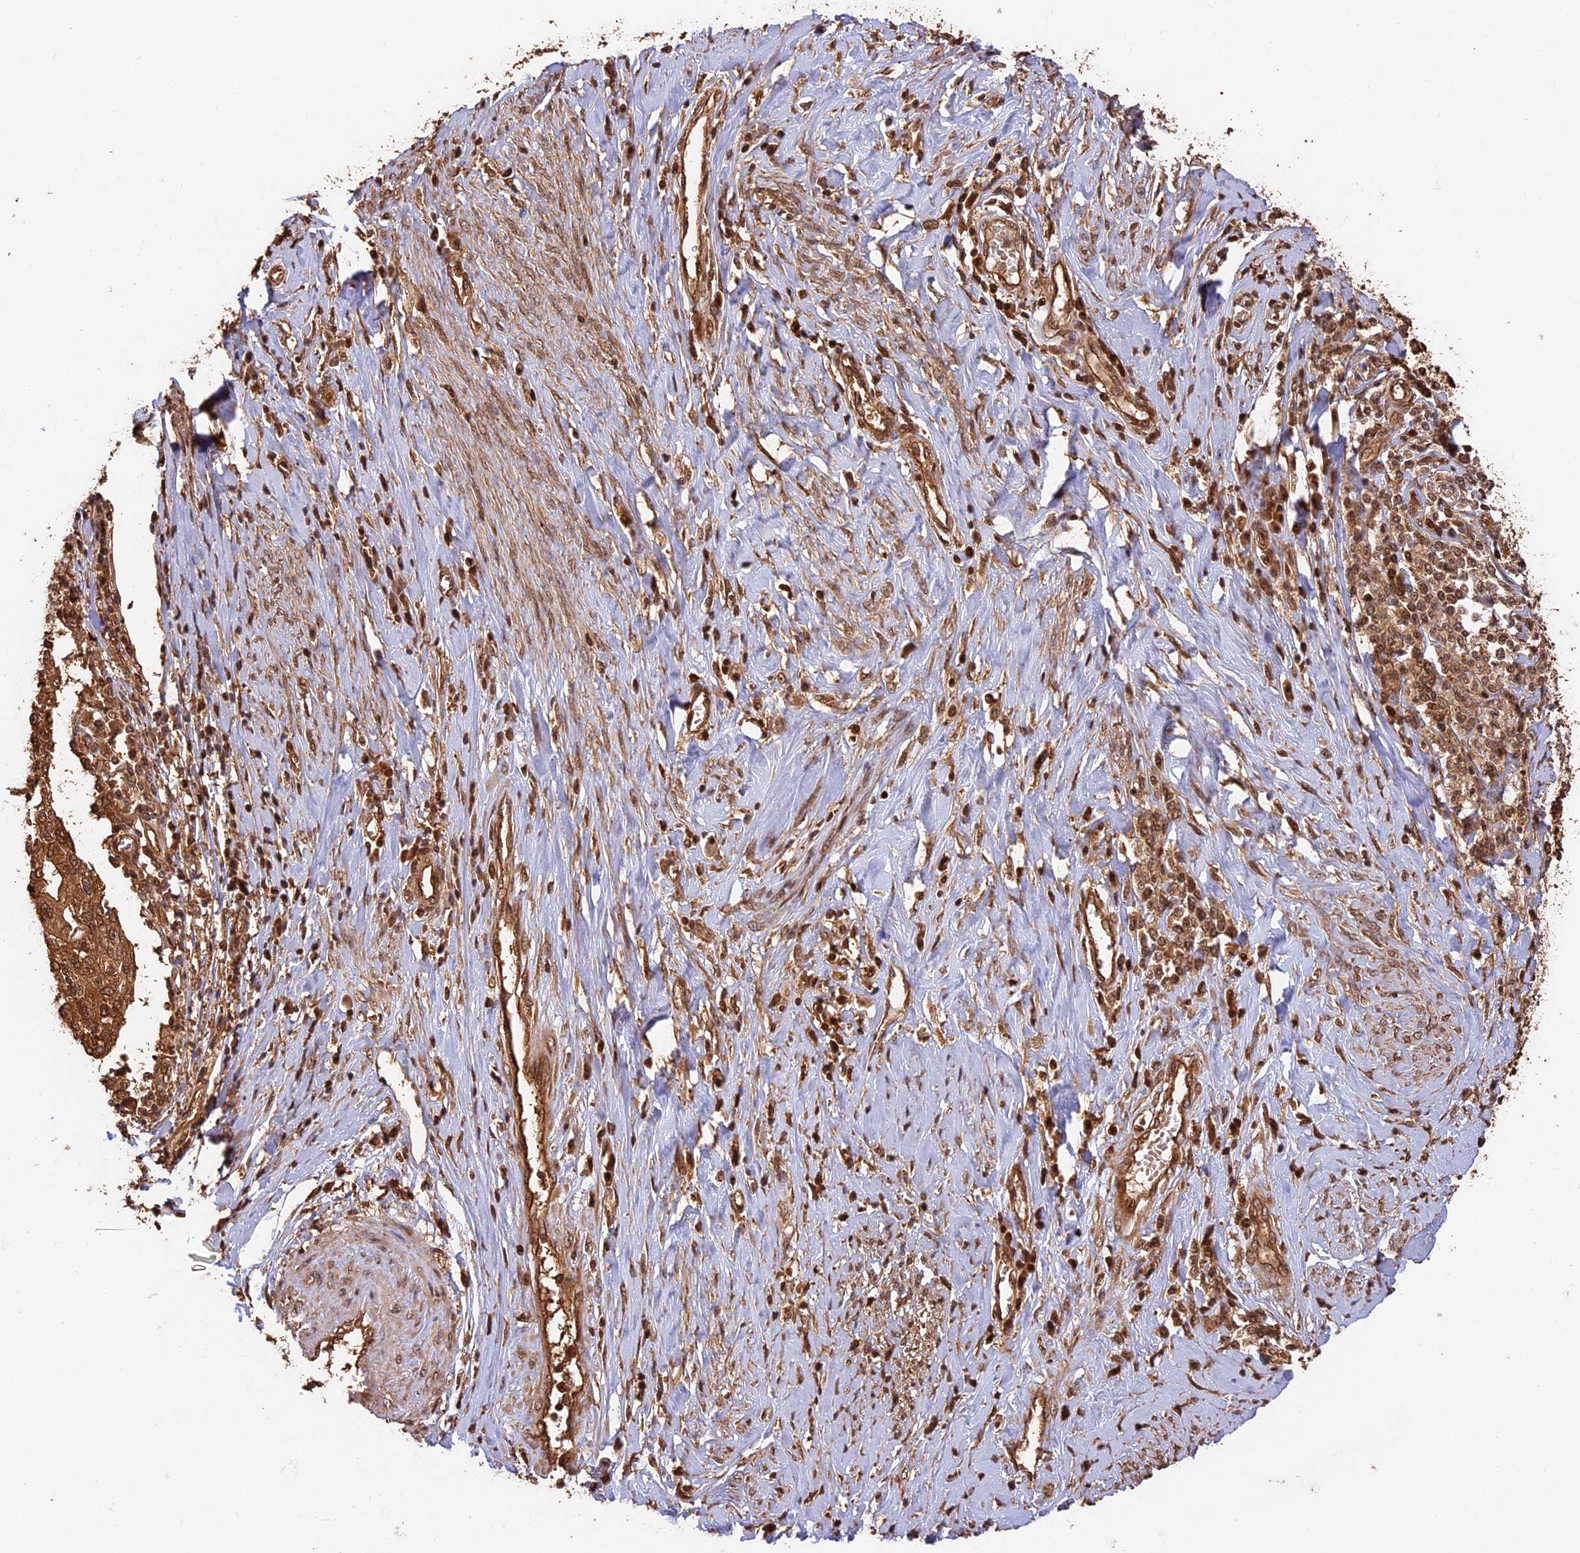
{"staining": {"intensity": "moderate", "quantity": ">75%", "location": "cytoplasmic/membranous,nuclear"}, "tissue": "cervical cancer", "cell_type": "Tumor cells", "image_type": "cancer", "snomed": [{"axis": "morphology", "description": "Squamous cell carcinoma, NOS"}, {"axis": "topography", "description": "Cervix"}], "caption": "Immunohistochemical staining of squamous cell carcinoma (cervical) displays medium levels of moderate cytoplasmic/membranous and nuclear protein expression in about >75% of tumor cells.", "gene": "PPP1R37", "patient": {"sex": "female", "age": 40}}